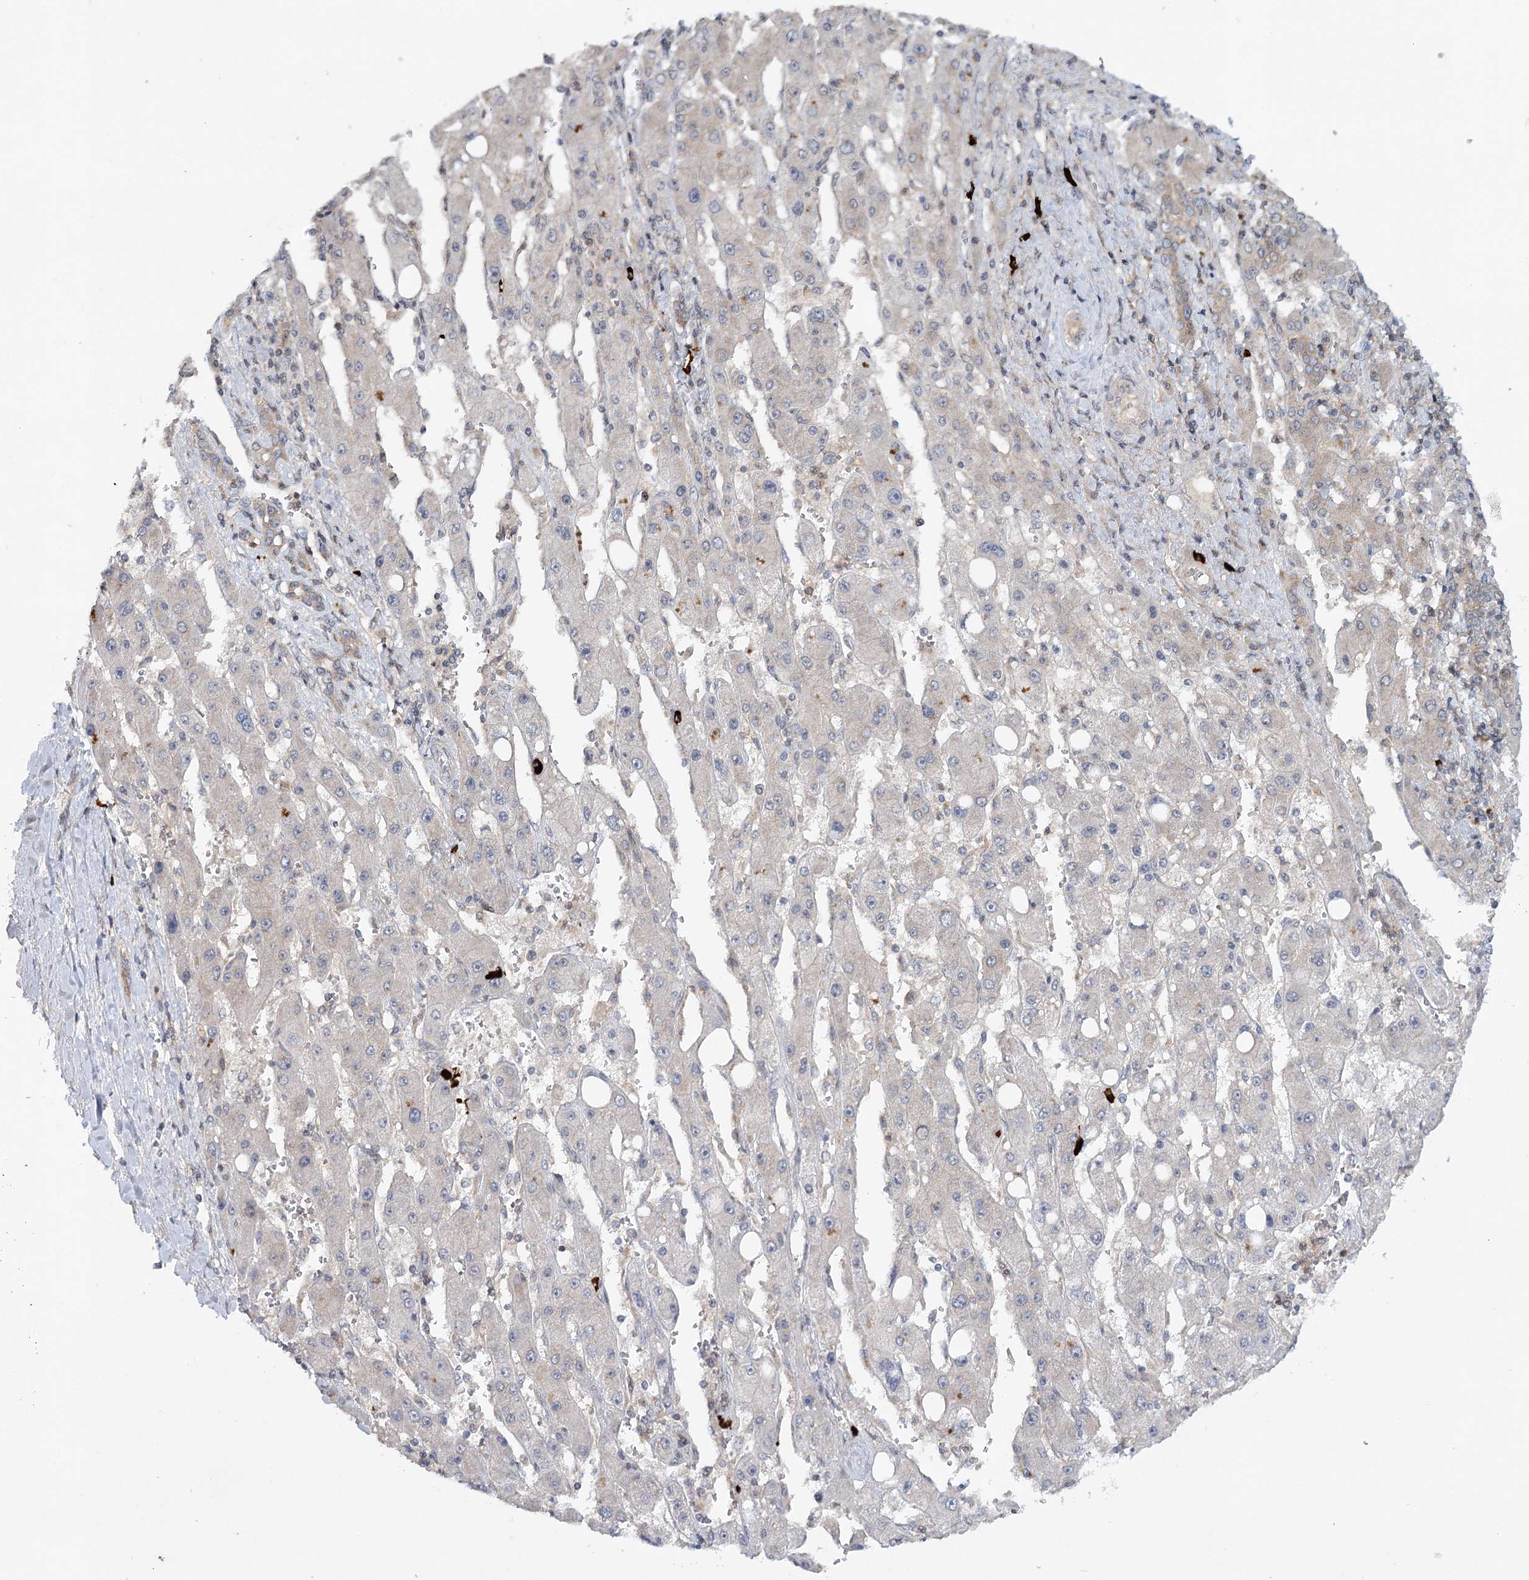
{"staining": {"intensity": "negative", "quantity": "none", "location": "none"}, "tissue": "liver cancer", "cell_type": "Tumor cells", "image_type": "cancer", "snomed": [{"axis": "morphology", "description": "Carcinoma, Hepatocellular, NOS"}, {"axis": "topography", "description": "Liver"}], "caption": "Immunohistochemistry of human liver cancer (hepatocellular carcinoma) reveals no expression in tumor cells. (Stains: DAB (3,3'-diaminobenzidine) immunohistochemistry with hematoxylin counter stain, Microscopy: brightfield microscopy at high magnification).", "gene": "MAP3K13", "patient": {"sex": "female", "age": 73}}